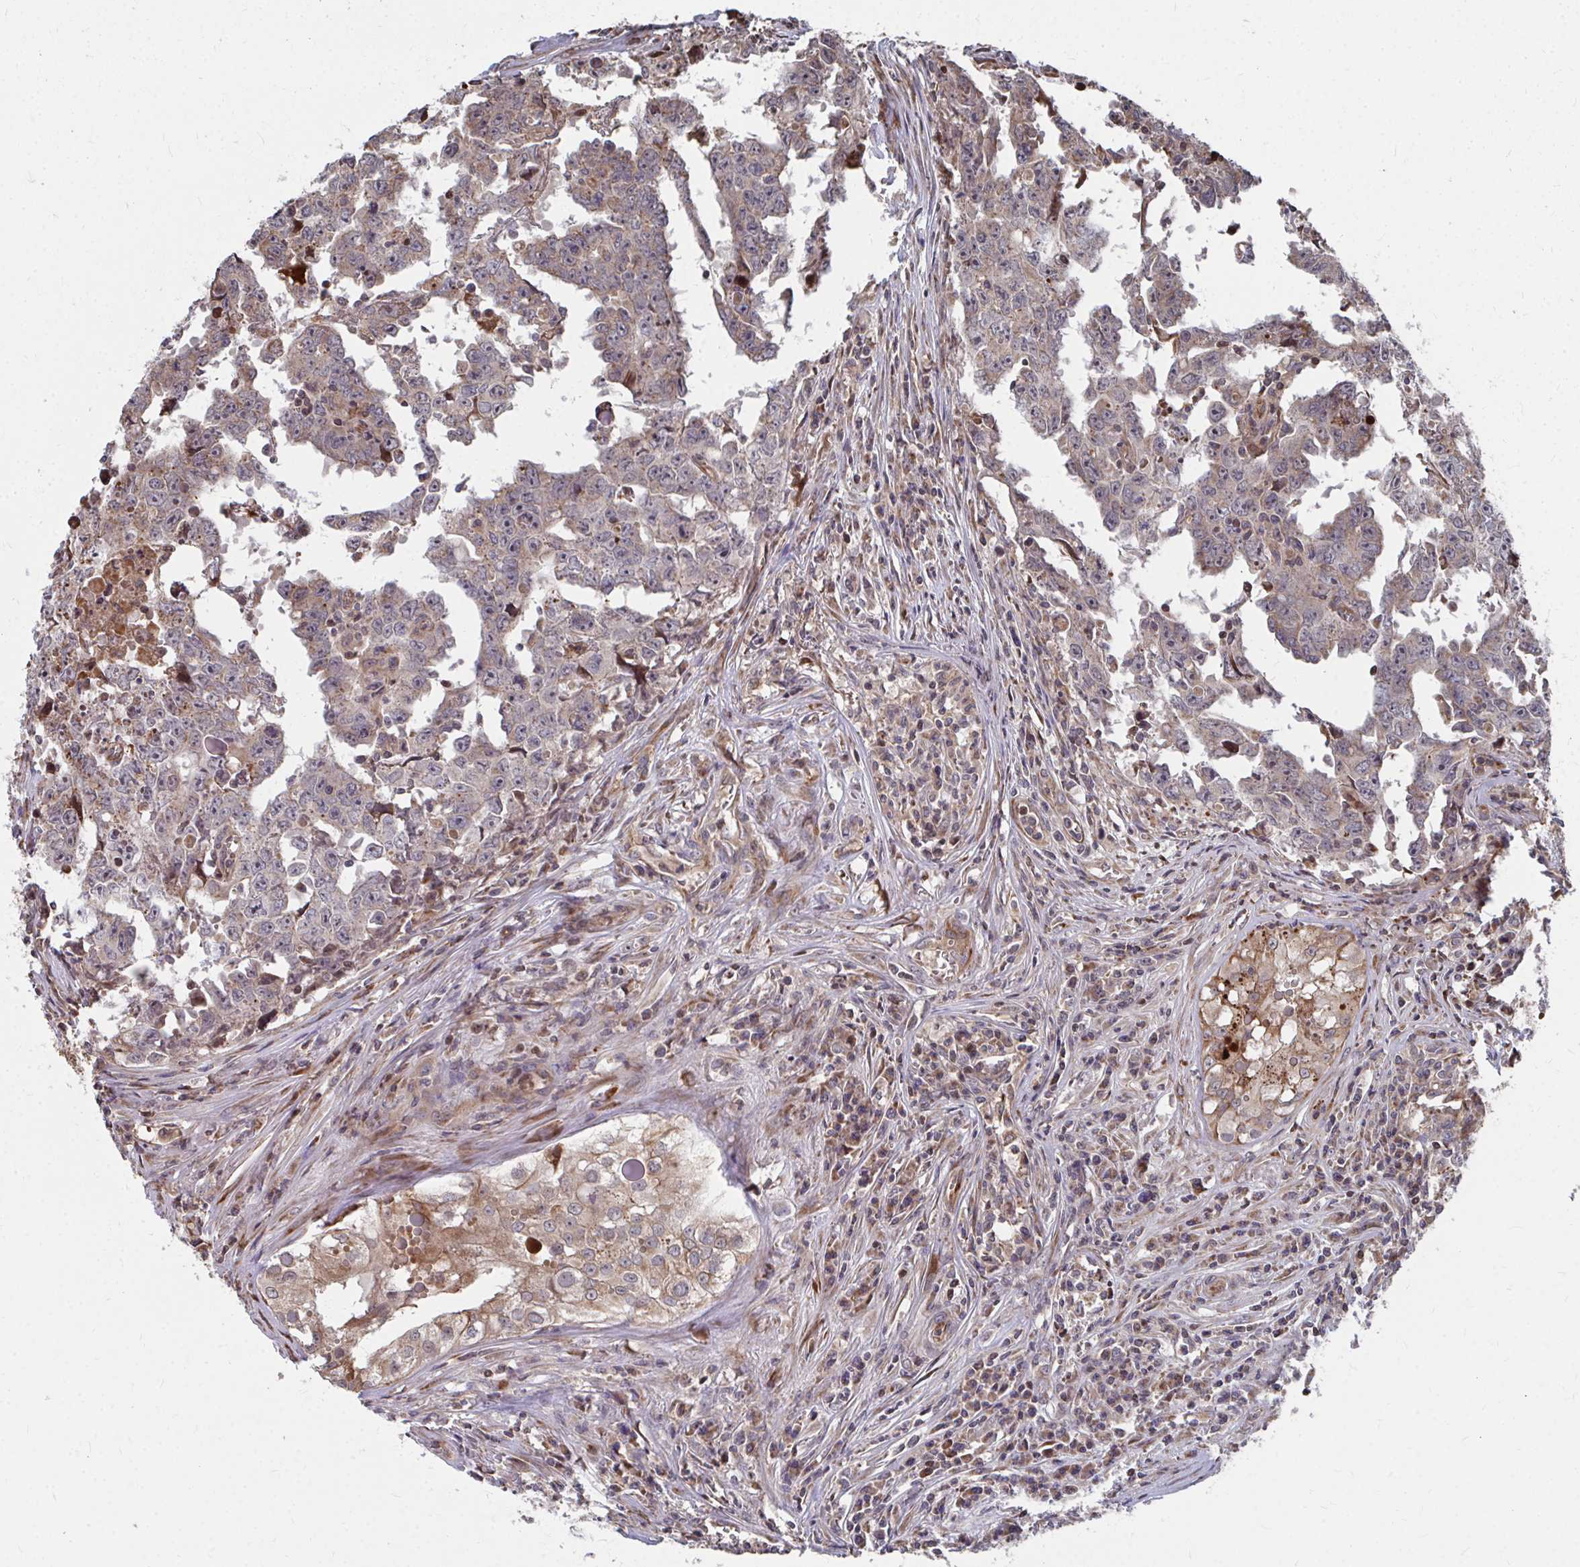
{"staining": {"intensity": "weak", "quantity": ">75%", "location": "cytoplasmic/membranous"}, "tissue": "testis cancer", "cell_type": "Tumor cells", "image_type": "cancer", "snomed": [{"axis": "morphology", "description": "Carcinoma, Embryonal, NOS"}, {"axis": "topography", "description": "Testis"}], "caption": "Embryonal carcinoma (testis) tissue reveals weak cytoplasmic/membranous expression in about >75% of tumor cells", "gene": "FAM89A", "patient": {"sex": "male", "age": 22}}